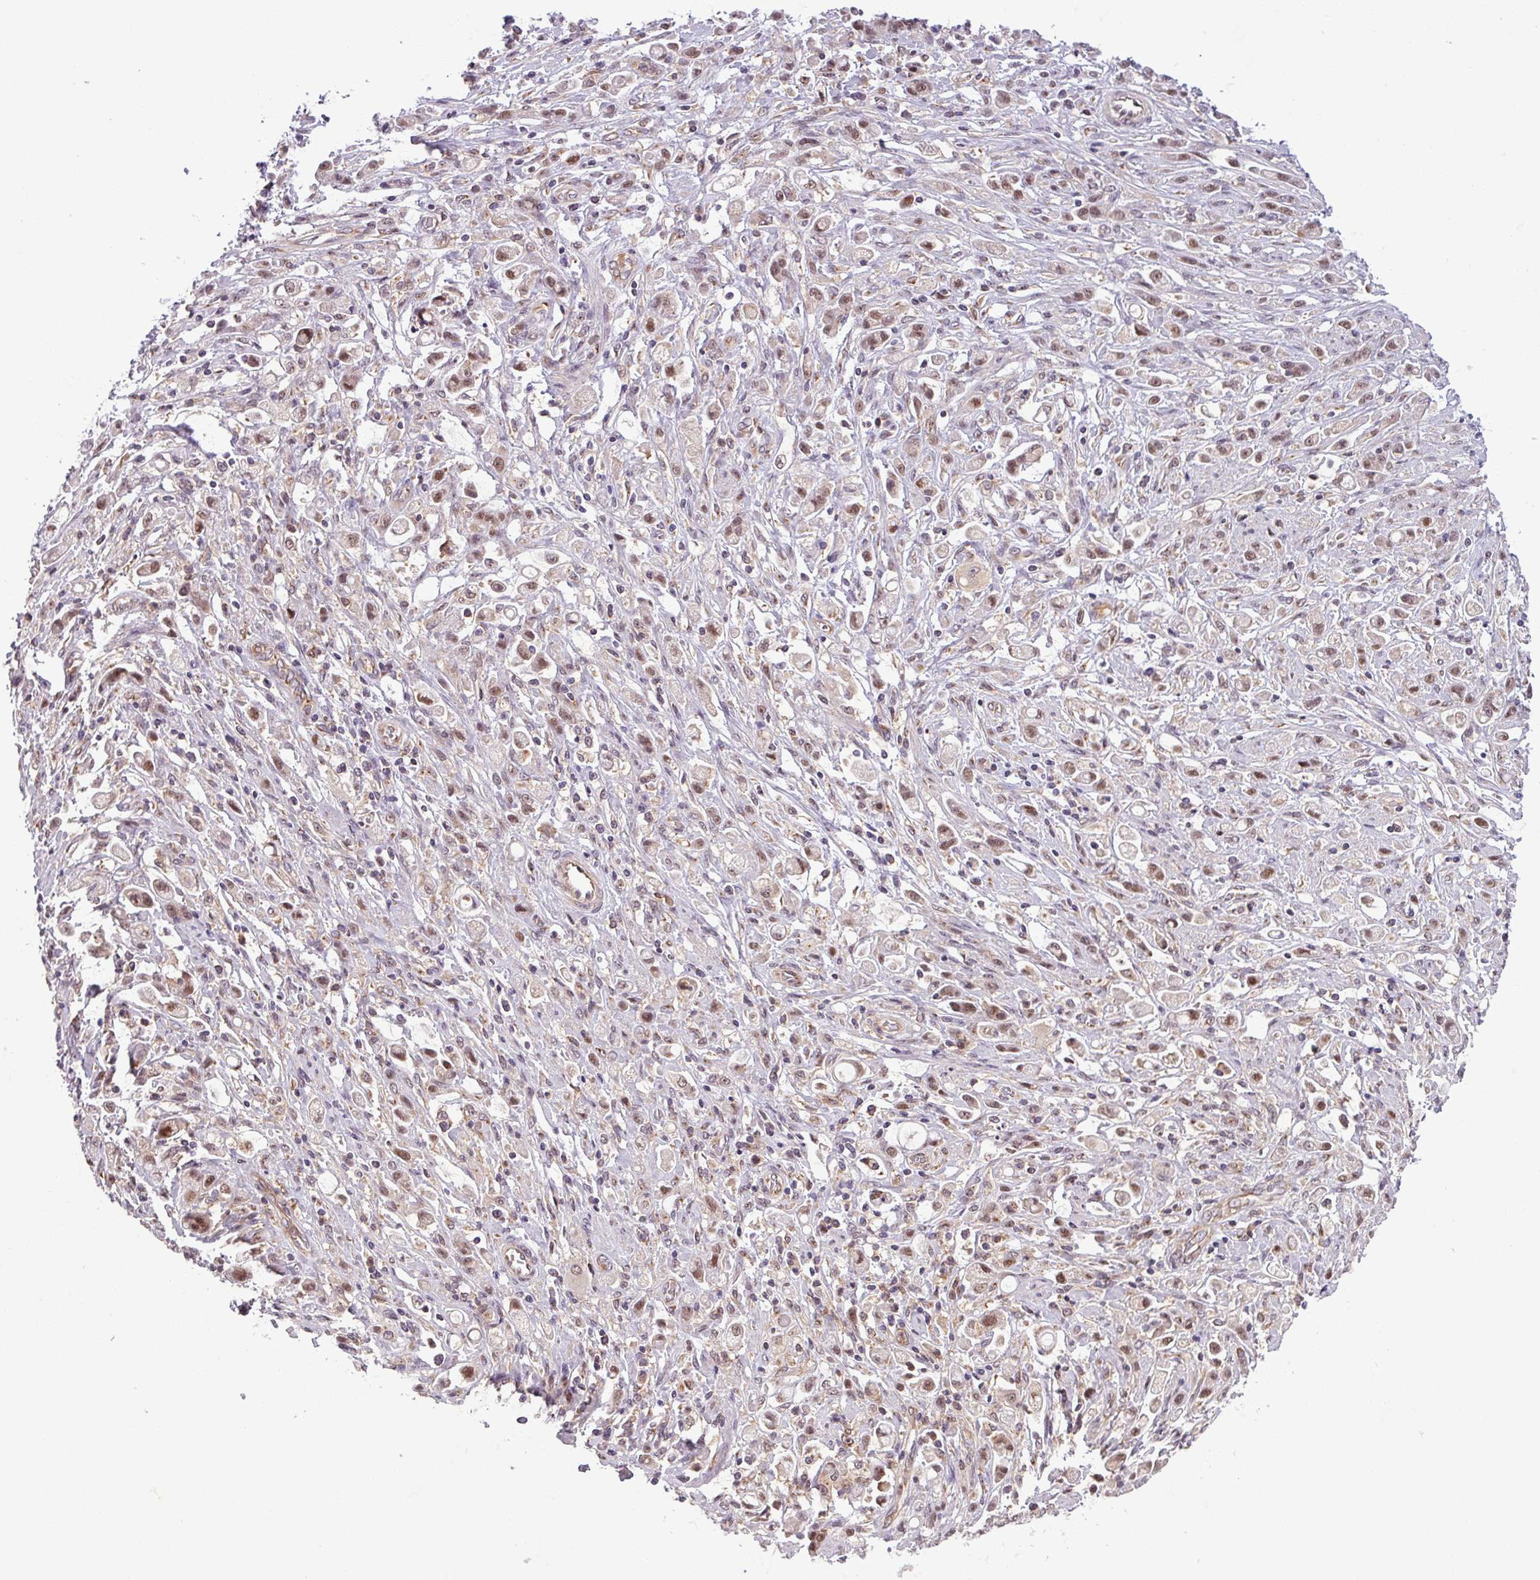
{"staining": {"intensity": "weak", "quantity": ">75%", "location": "nuclear"}, "tissue": "stomach cancer", "cell_type": "Tumor cells", "image_type": "cancer", "snomed": [{"axis": "morphology", "description": "Adenocarcinoma, NOS"}, {"axis": "topography", "description": "Stomach"}], "caption": "This is a micrograph of immunohistochemistry staining of adenocarcinoma (stomach), which shows weak positivity in the nuclear of tumor cells.", "gene": "NPFFR1", "patient": {"sex": "female", "age": 60}}